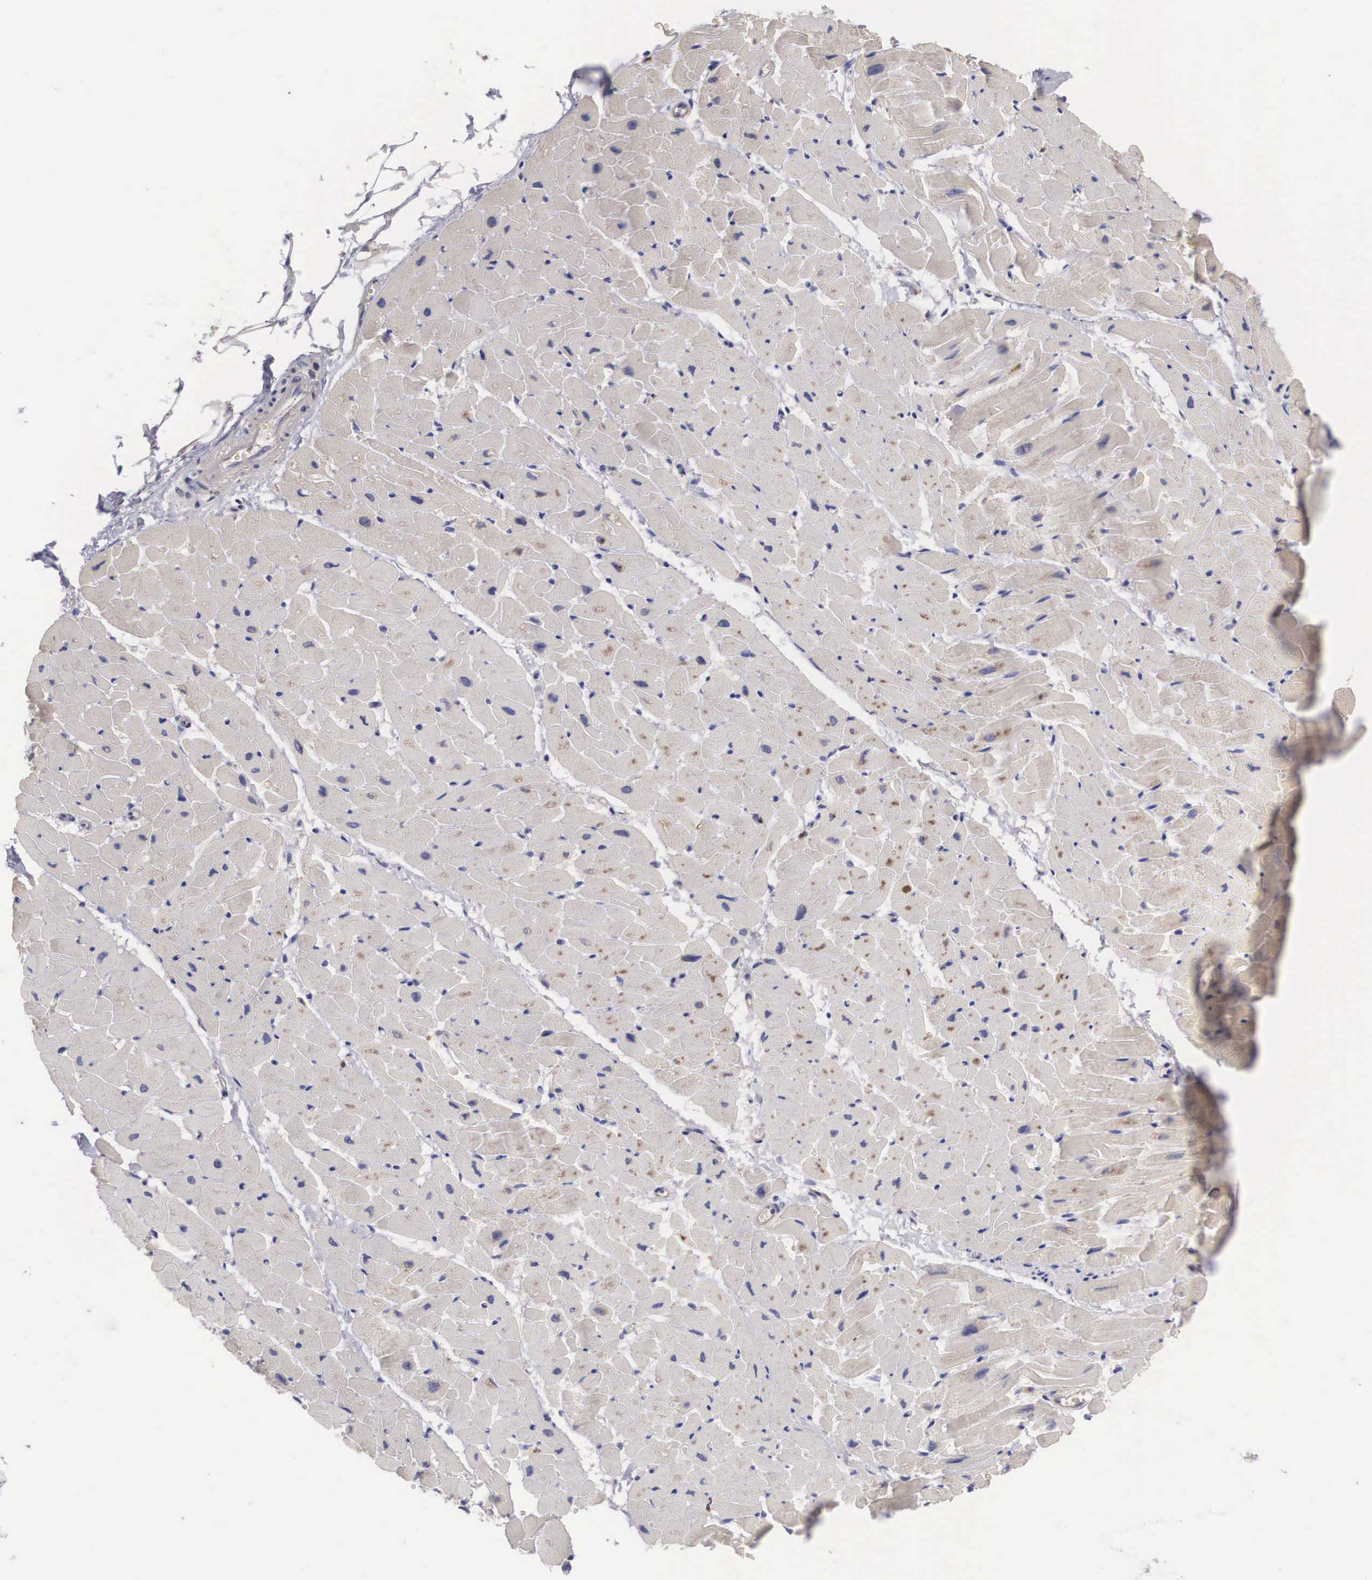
{"staining": {"intensity": "moderate", "quantity": "25%-75%", "location": "cytoplasmic/membranous"}, "tissue": "heart muscle", "cell_type": "Cardiomyocytes", "image_type": "normal", "snomed": [{"axis": "morphology", "description": "Normal tissue, NOS"}, {"axis": "topography", "description": "Heart"}], "caption": "High-power microscopy captured an immunohistochemistry (IHC) photomicrograph of unremarkable heart muscle, revealing moderate cytoplasmic/membranous expression in approximately 25%-75% of cardiomyocytes. (brown staining indicates protein expression, while blue staining denotes nuclei).", "gene": "ABHD4", "patient": {"sex": "female", "age": 19}}